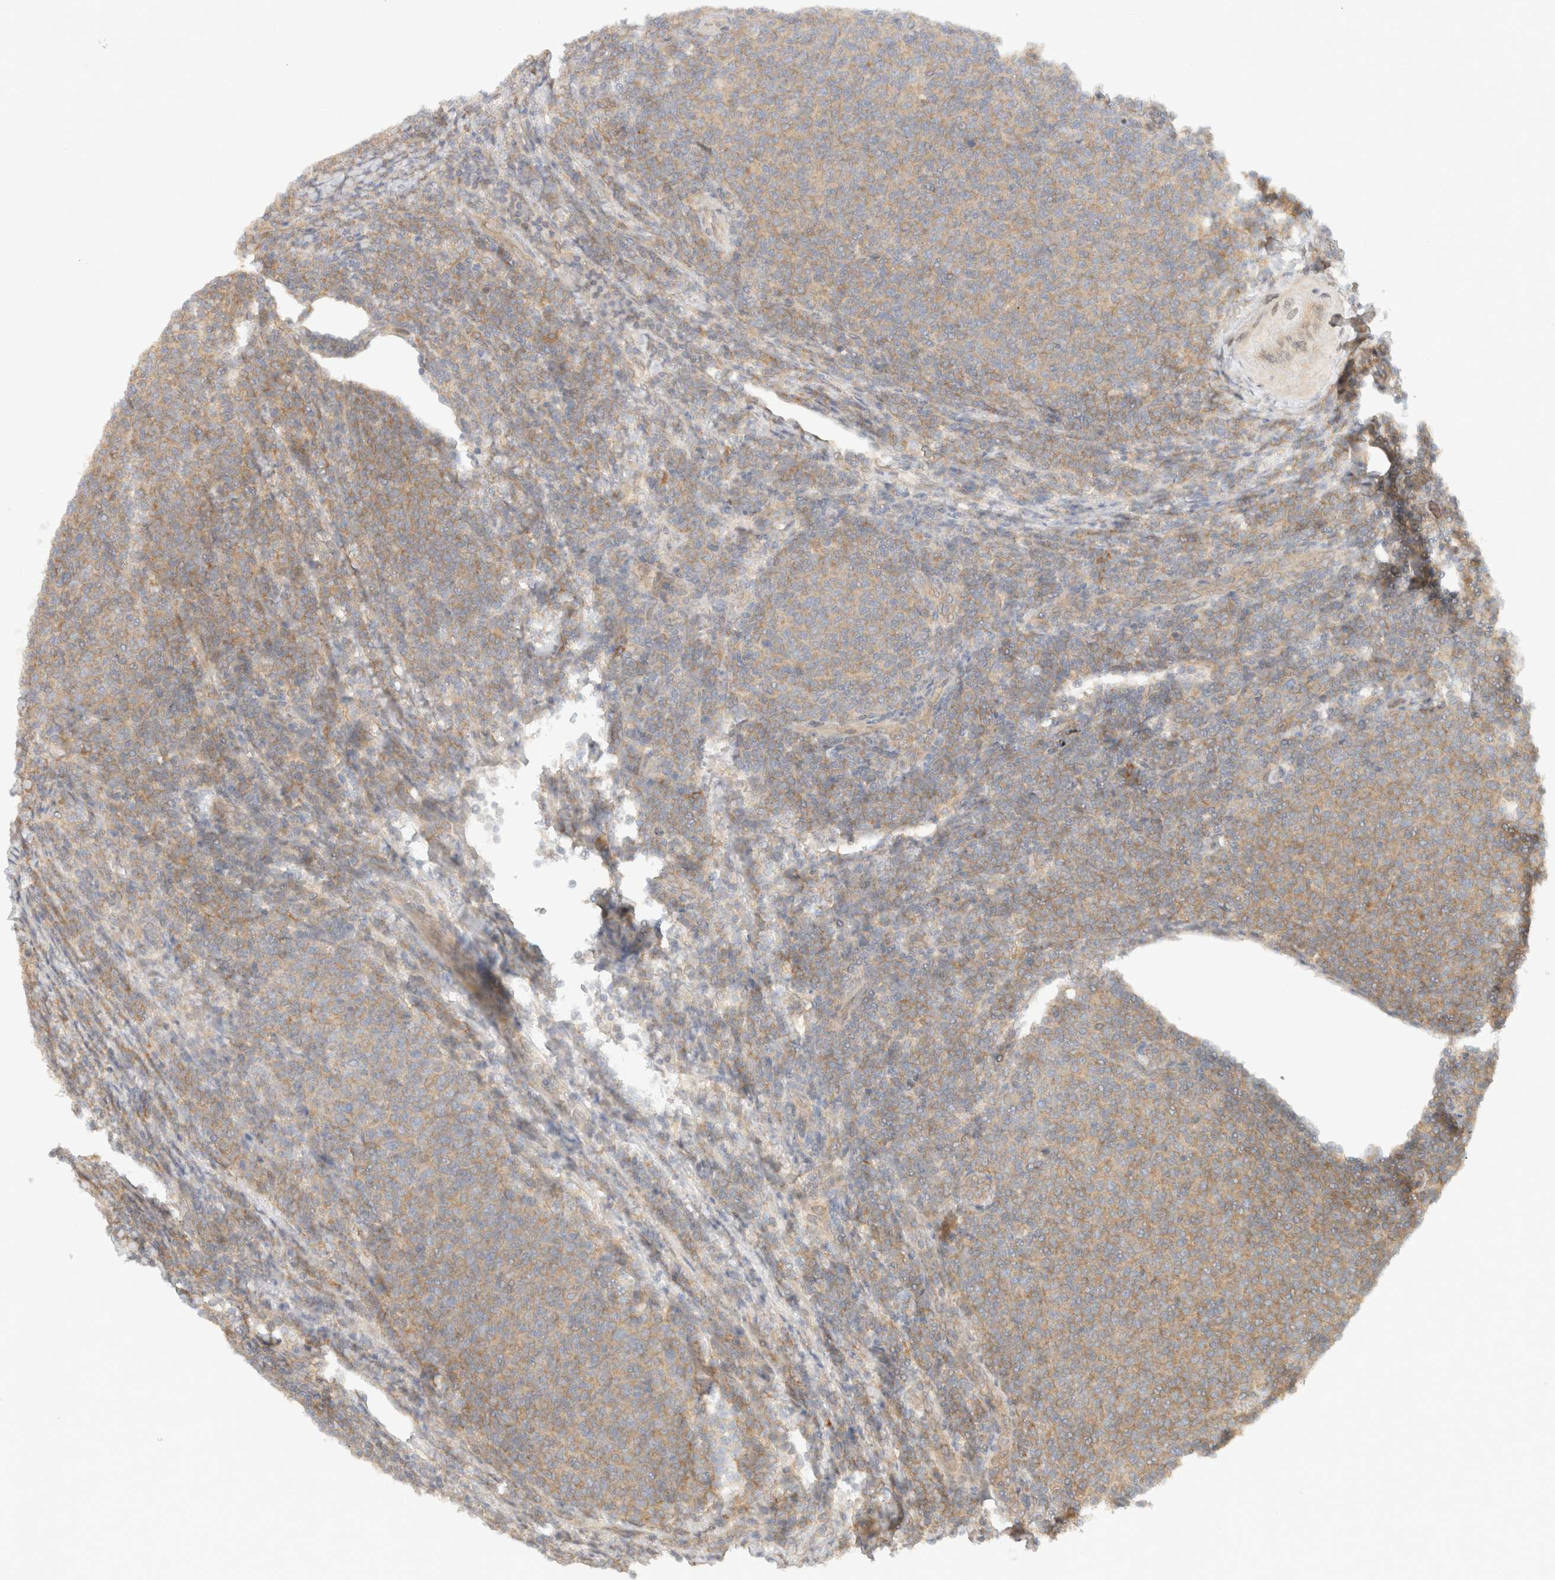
{"staining": {"intensity": "weak", "quantity": "25%-75%", "location": "cytoplasmic/membranous"}, "tissue": "lymphoma", "cell_type": "Tumor cells", "image_type": "cancer", "snomed": [{"axis": "morphology", "description": "Malignant lymphoma, non-Hodgkin's type, Low grade"}, {"axis": "topography", "description": "Lymph node"}], "caption": "Immunohistochemistry of malignant lymphoma, non-Hodgkin's type (low-grade) demonstrates low levels of weak cytoplasmic/membranous positivity in approximately 25%-75% of tumor cells.", "gene": "ARFGEF2", "patient": {"sex": "male", "age": 66}}